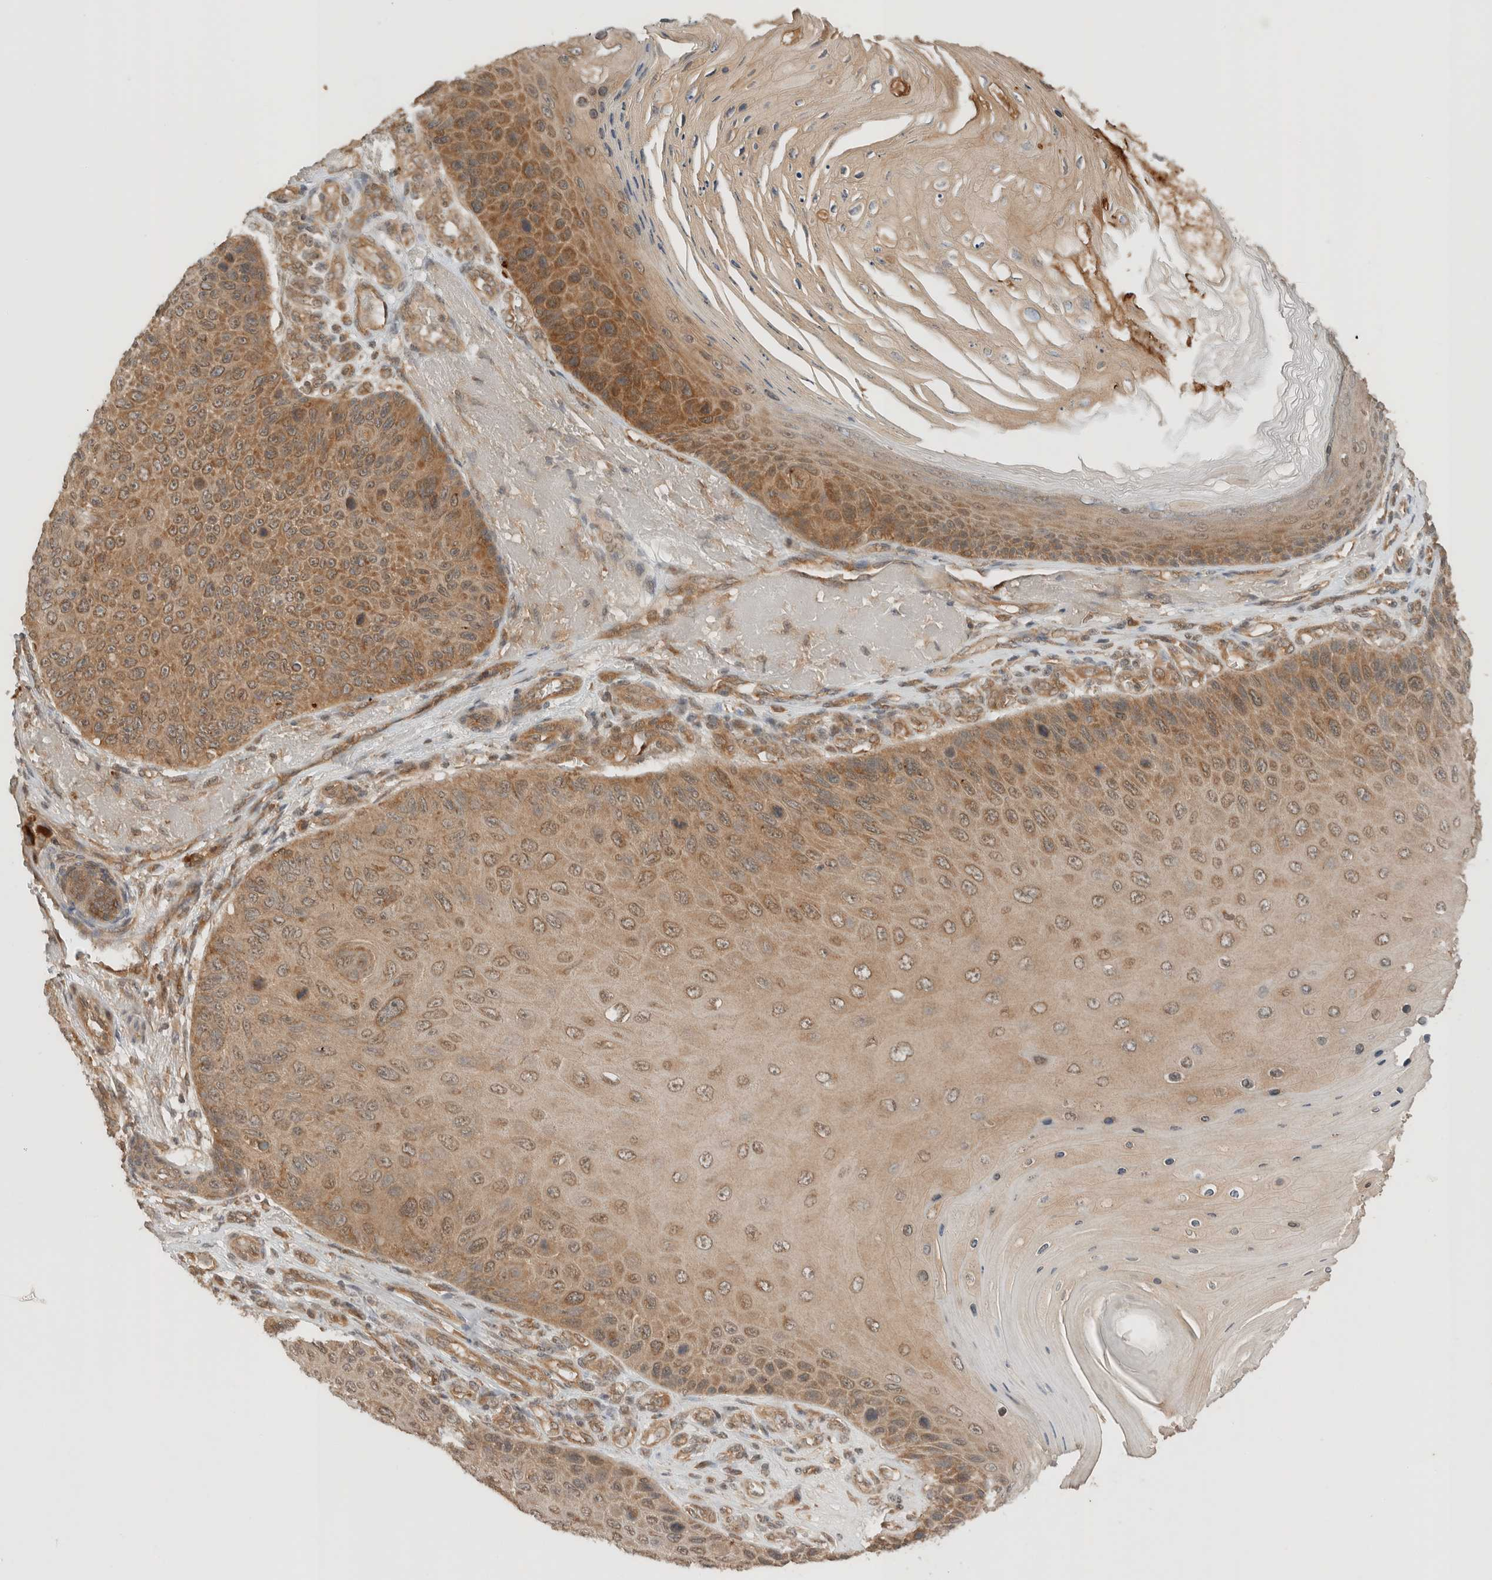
{"staining": {"intensity": "moderate", "quantity": ">75%", "location": "cytoplasmic/membranous,nuclear"}, "tissue": "skin cancer", "cell_type": "Tumor cells", "image_type": "cancer", "snomed": [{"axis": "morphology", "description": "Squamous cell carcinoma, NOS"}, {"axis": "topography", "description": "Skin"}], "caption": "High-power microscopy captured an IHC histopathology image of skin squamous cell carcinoma, revealing moderate cytoplasmic/membranous and nuclear expression in about >75% of tumor cells.", "gene": "ARFGEF2", "patient": {"sex": "female", "age": 88}}